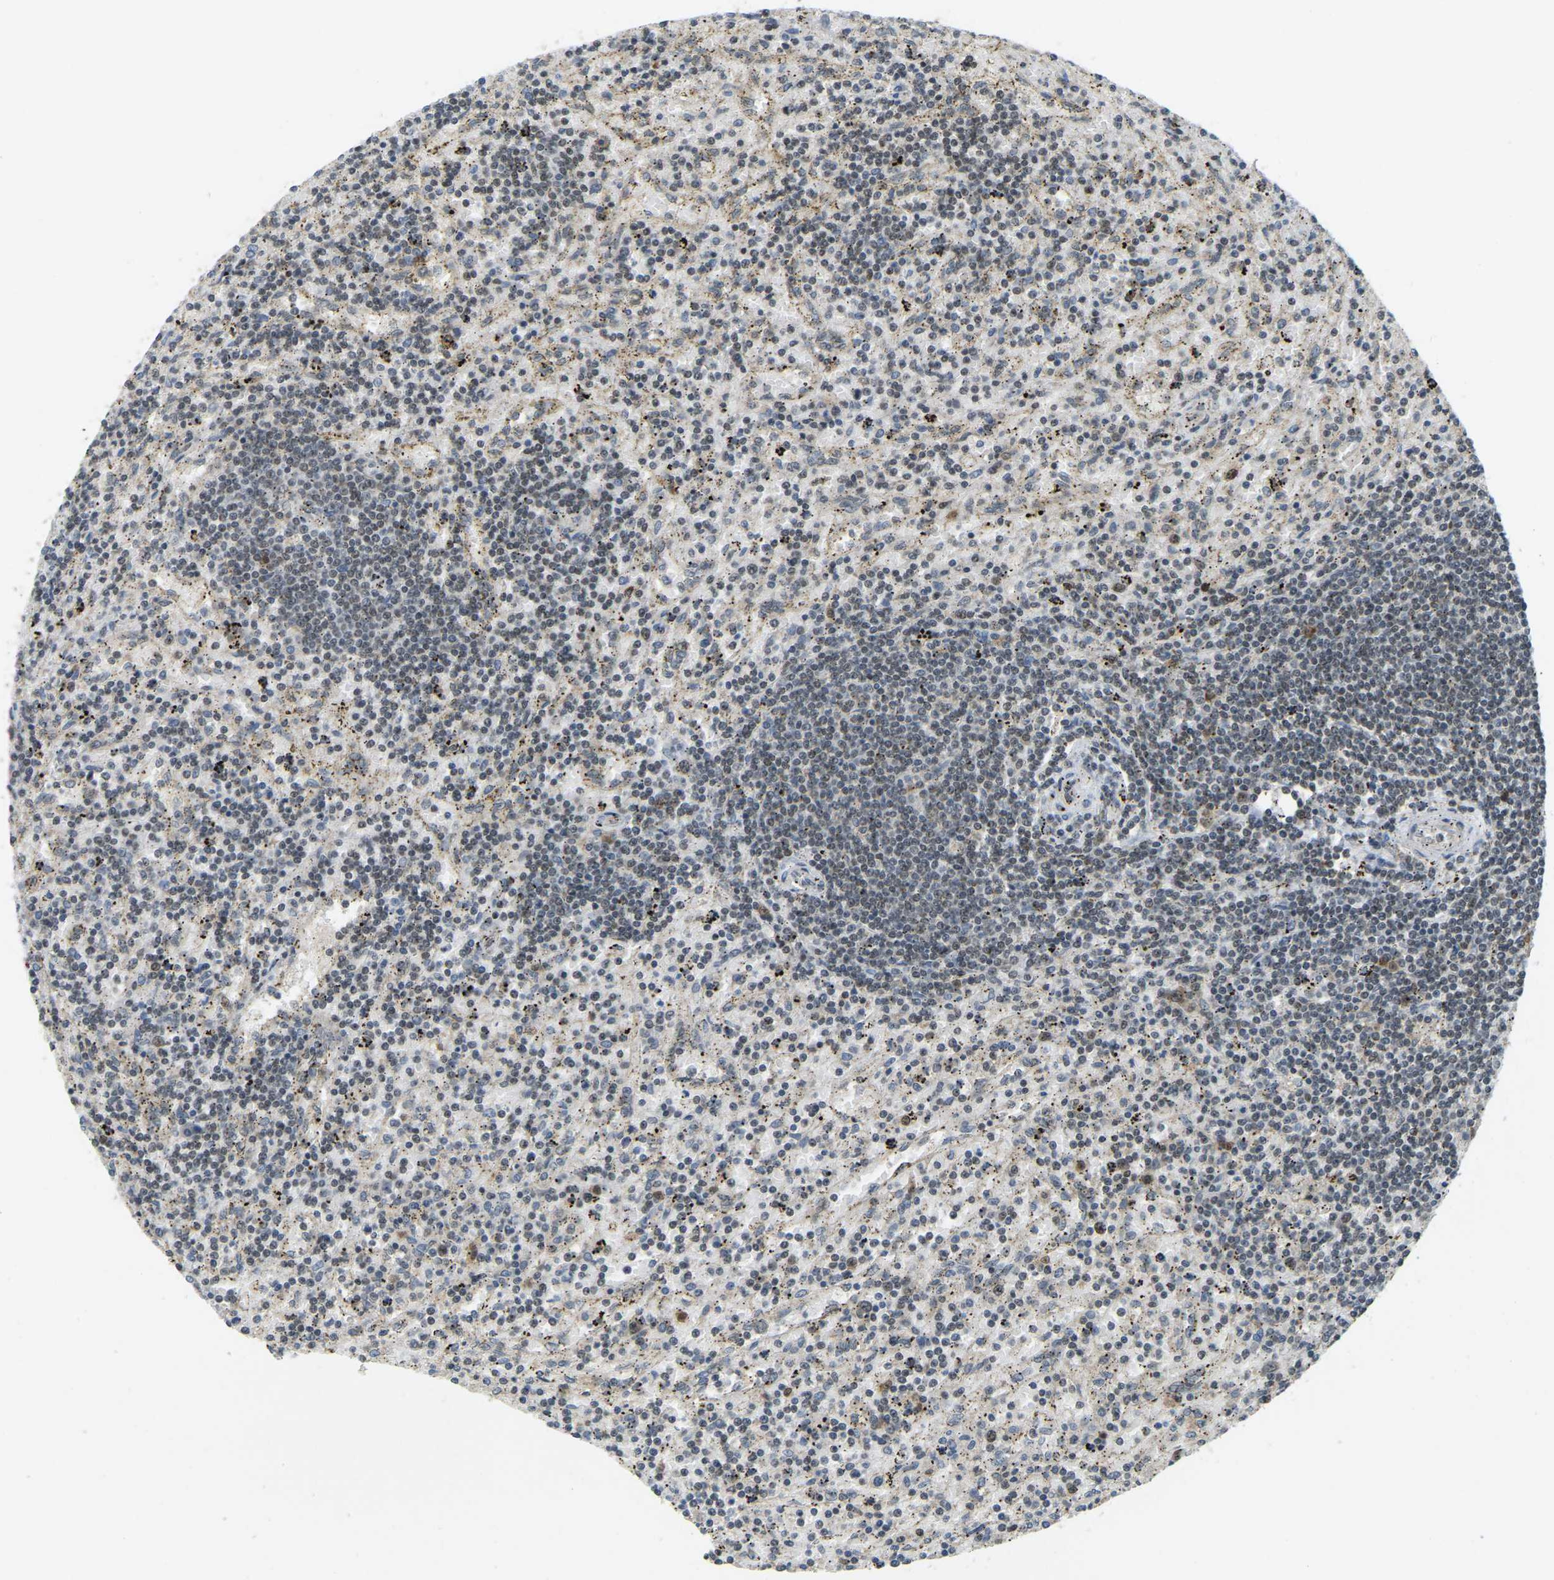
{"staining": {"intensity": "moderate", "quantity": "<25%", "location": "nuclear"}, "tissue": "lymphoma", "cell_type": "Tumor cells", "image_type": "cancer", "snomed": [{"axis": "morphology", "description": "Malignant lymphoma, non-Hodgkin's type, Low grade"}, {"axis": "topography", "description": "Spleen"}], "caption": "Protein staining shows moderate nuclear positivity in about <25% of tumor cells in lymphoma. Nuclei are stained in blue.", "gene": "BRF2", "patient": {"sex": "male", "age": 76}}